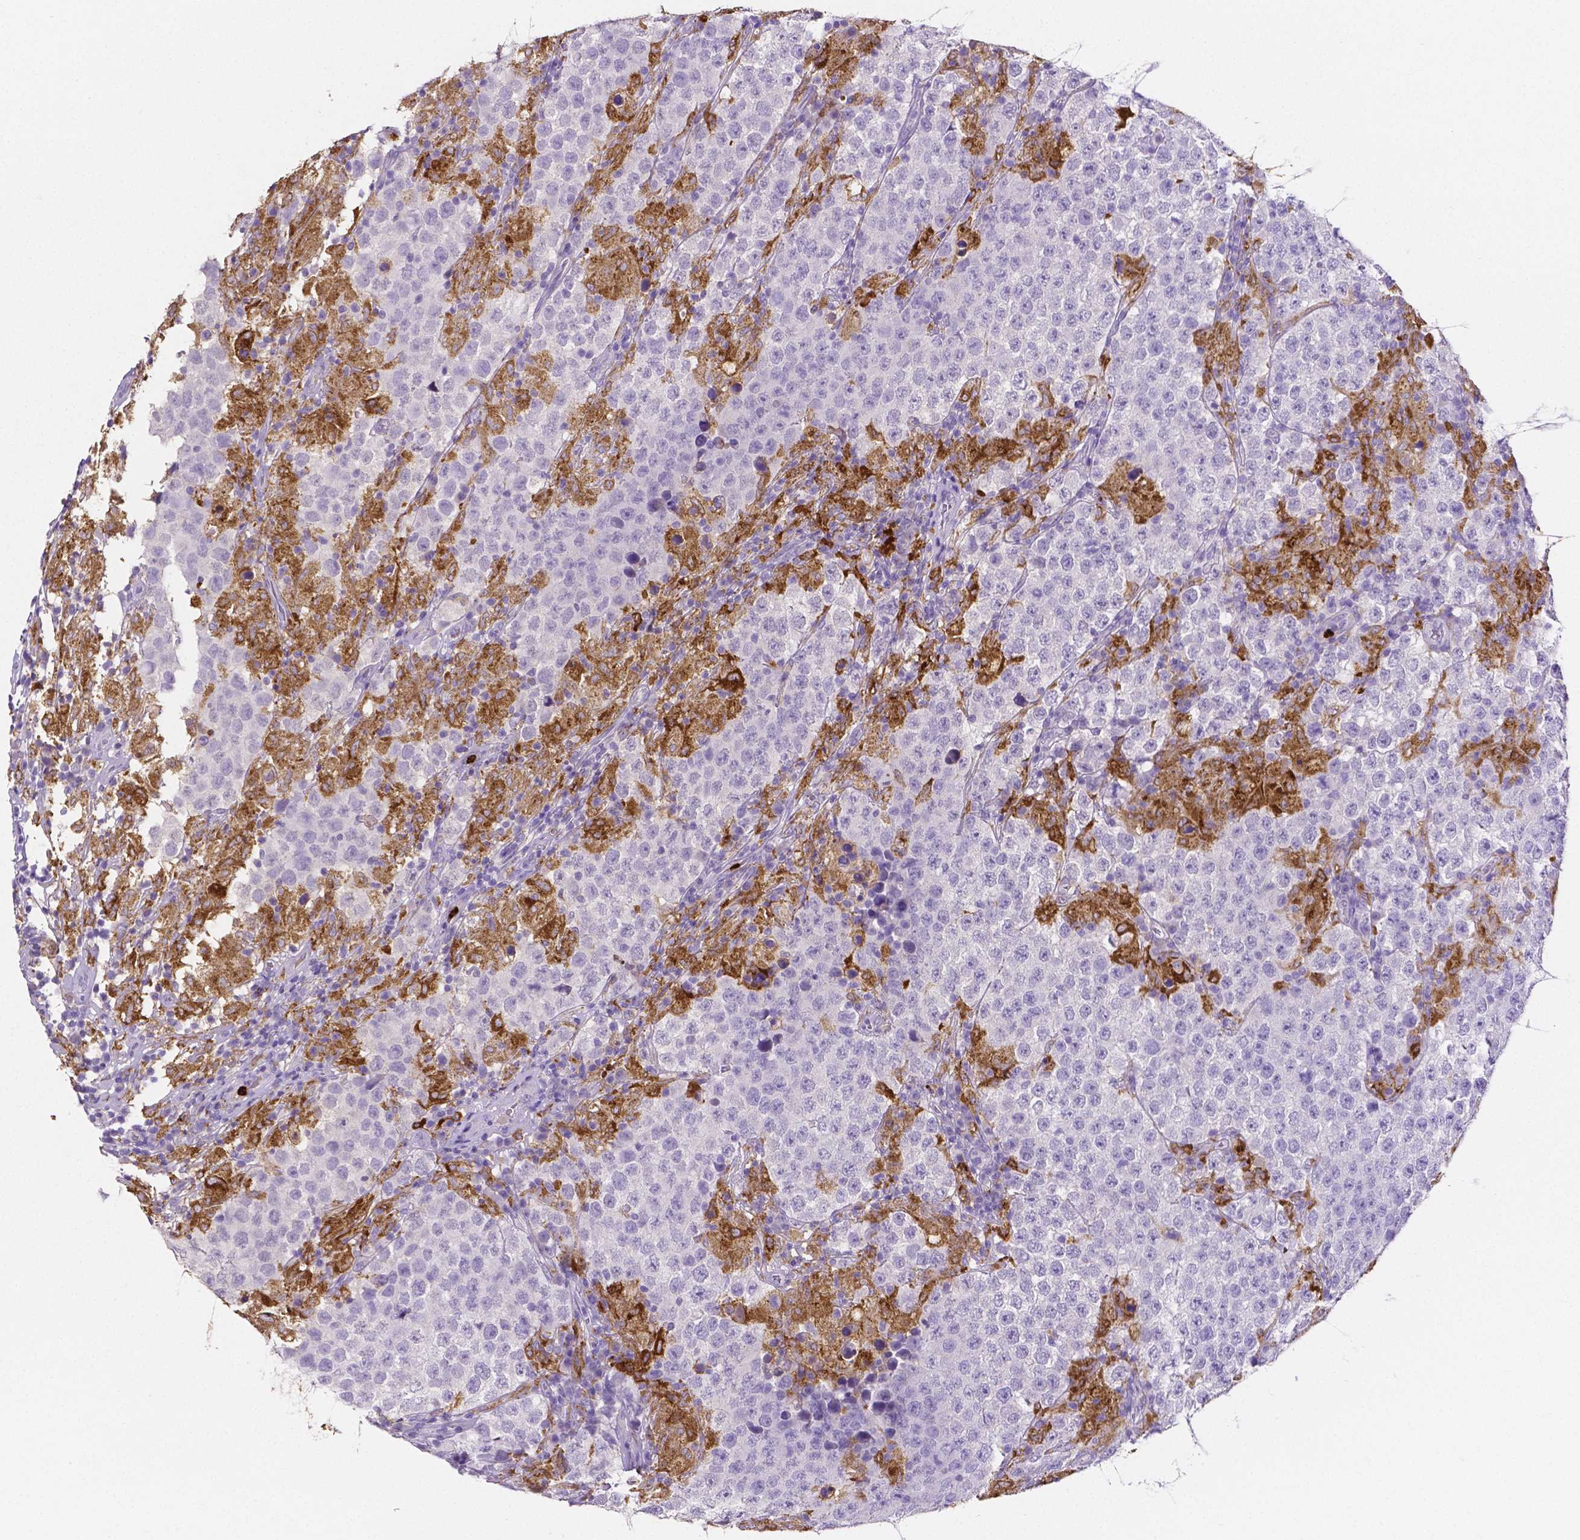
{"staining": {"intensity": "negative", "quantity": "none", "location": "none"}, "tissue": "testis cancer", "cell_type": "Tumor cells", "image_type": "cancer", "snomed": [{"axis": "morphology", "description": "Seminoma, NOS"}, {"axis": "morphology", "description": "Carcinoma, Embryonal, NOS"}, {"axis": "topography", "description": "Testis"}], "caption": "This micrograph is of testis cancer (seminoma) stained with immunohistochemistry (IHC) to label a protein in brown with the nuclei are counter-stained blue. There is no positivity in tumor cells.", "gene": "MMP9", "patient": {"sex": "male", "age": 41}}